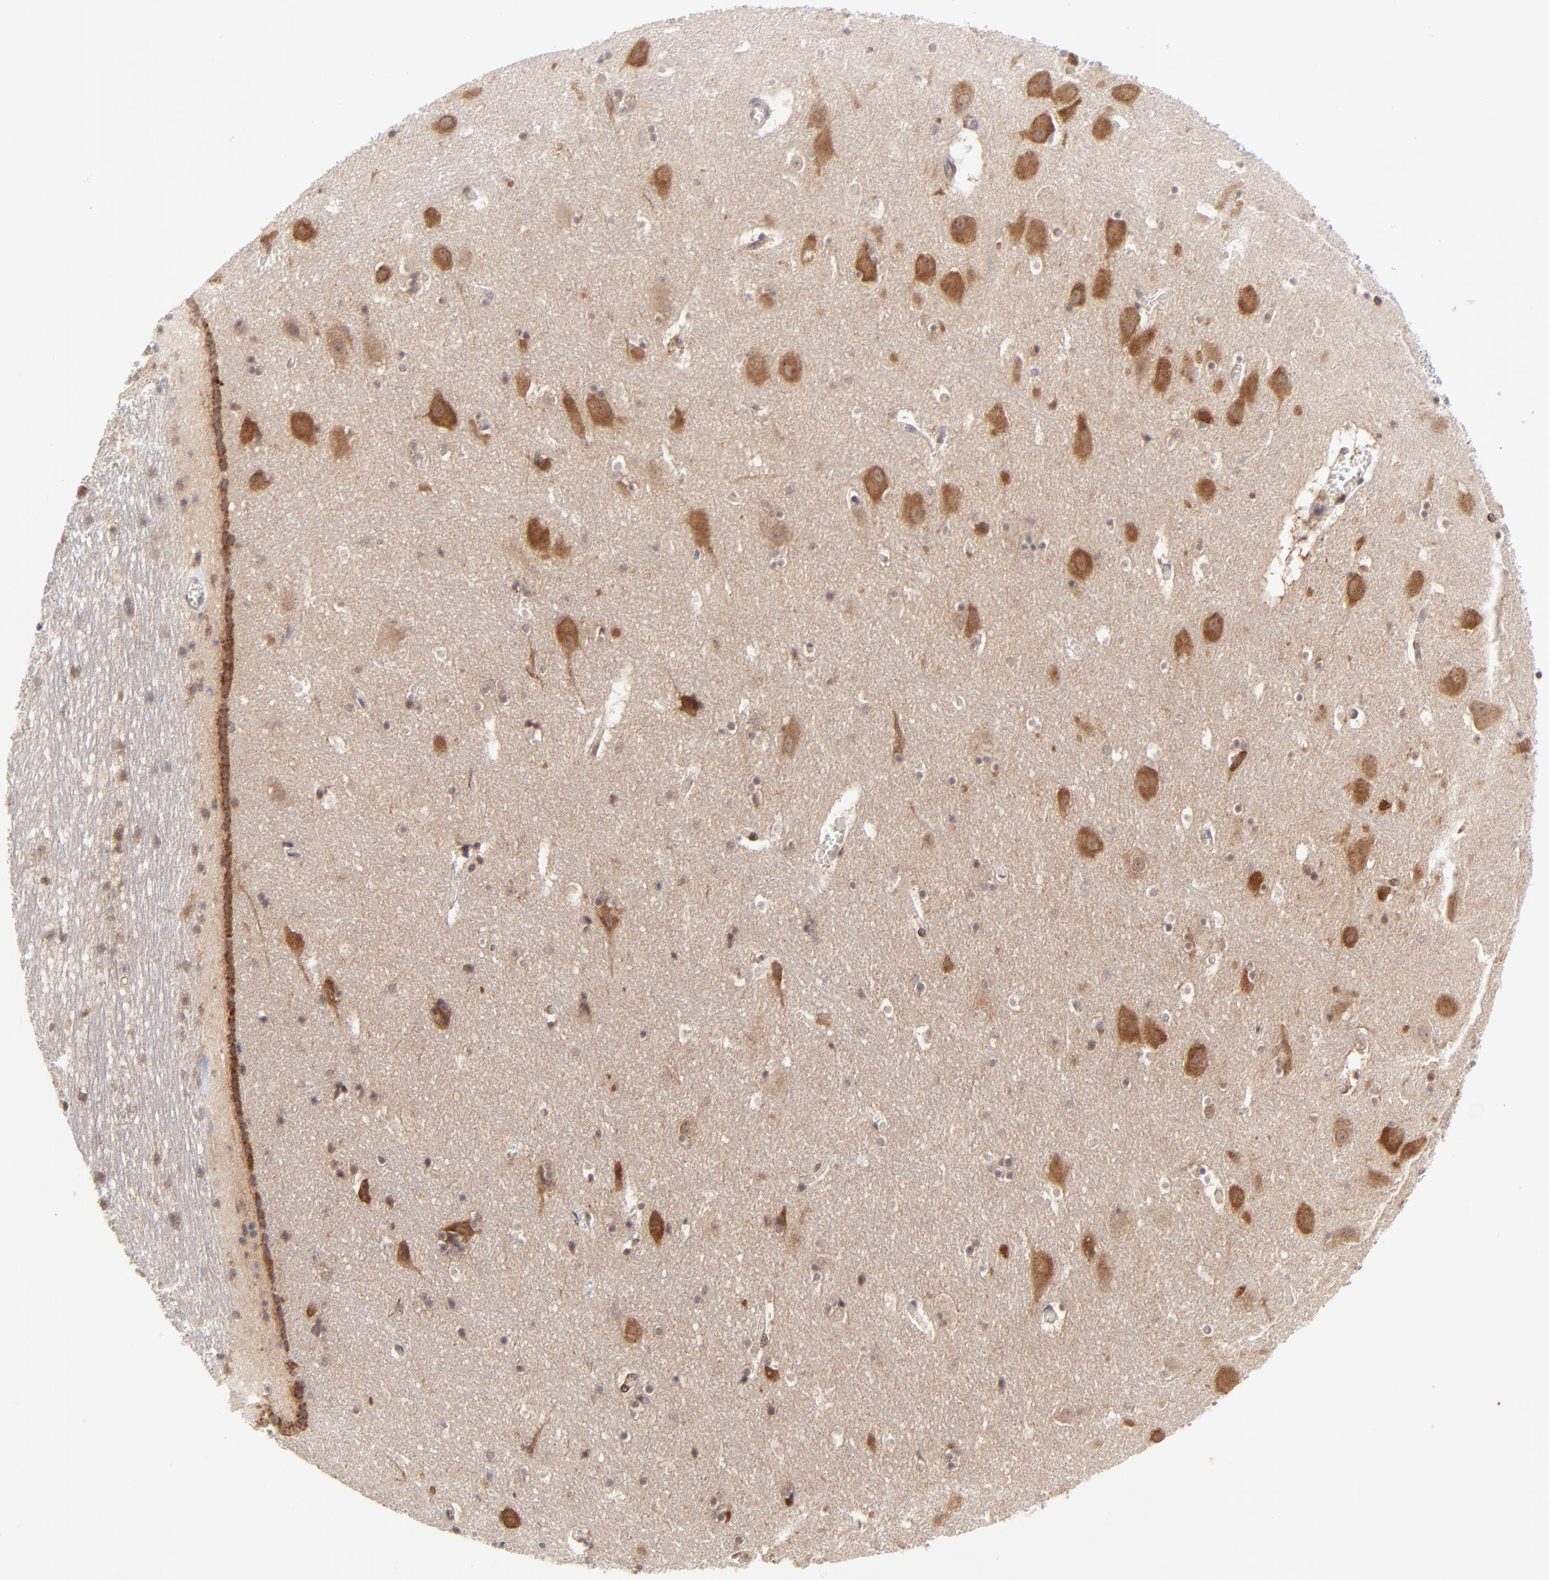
{"staining": {"intensity": "moderate", "quantity": "25%-75%", "location": "cytoplasmic/membranous"}, "tissue": "hippocampus", "cell_type": "Glial cells", "image_type": "normal", "snomed": [{"axis": "morphology", "description": "Normal tissue, NOS"}, {"axis": "topography", "description": "Hippocampus"}], "caption": "Protein positivity by immunohistochemistry reveals moderate cytoplasmic/membranous expression in approximately 25%-75% of glial cells in unremarkable hippocampus. (brown staining indicates protein expression, while blue staining denotes nuclei).", "gene": "TNRC6B", "patient": {"sex": "male", "age": 45}}